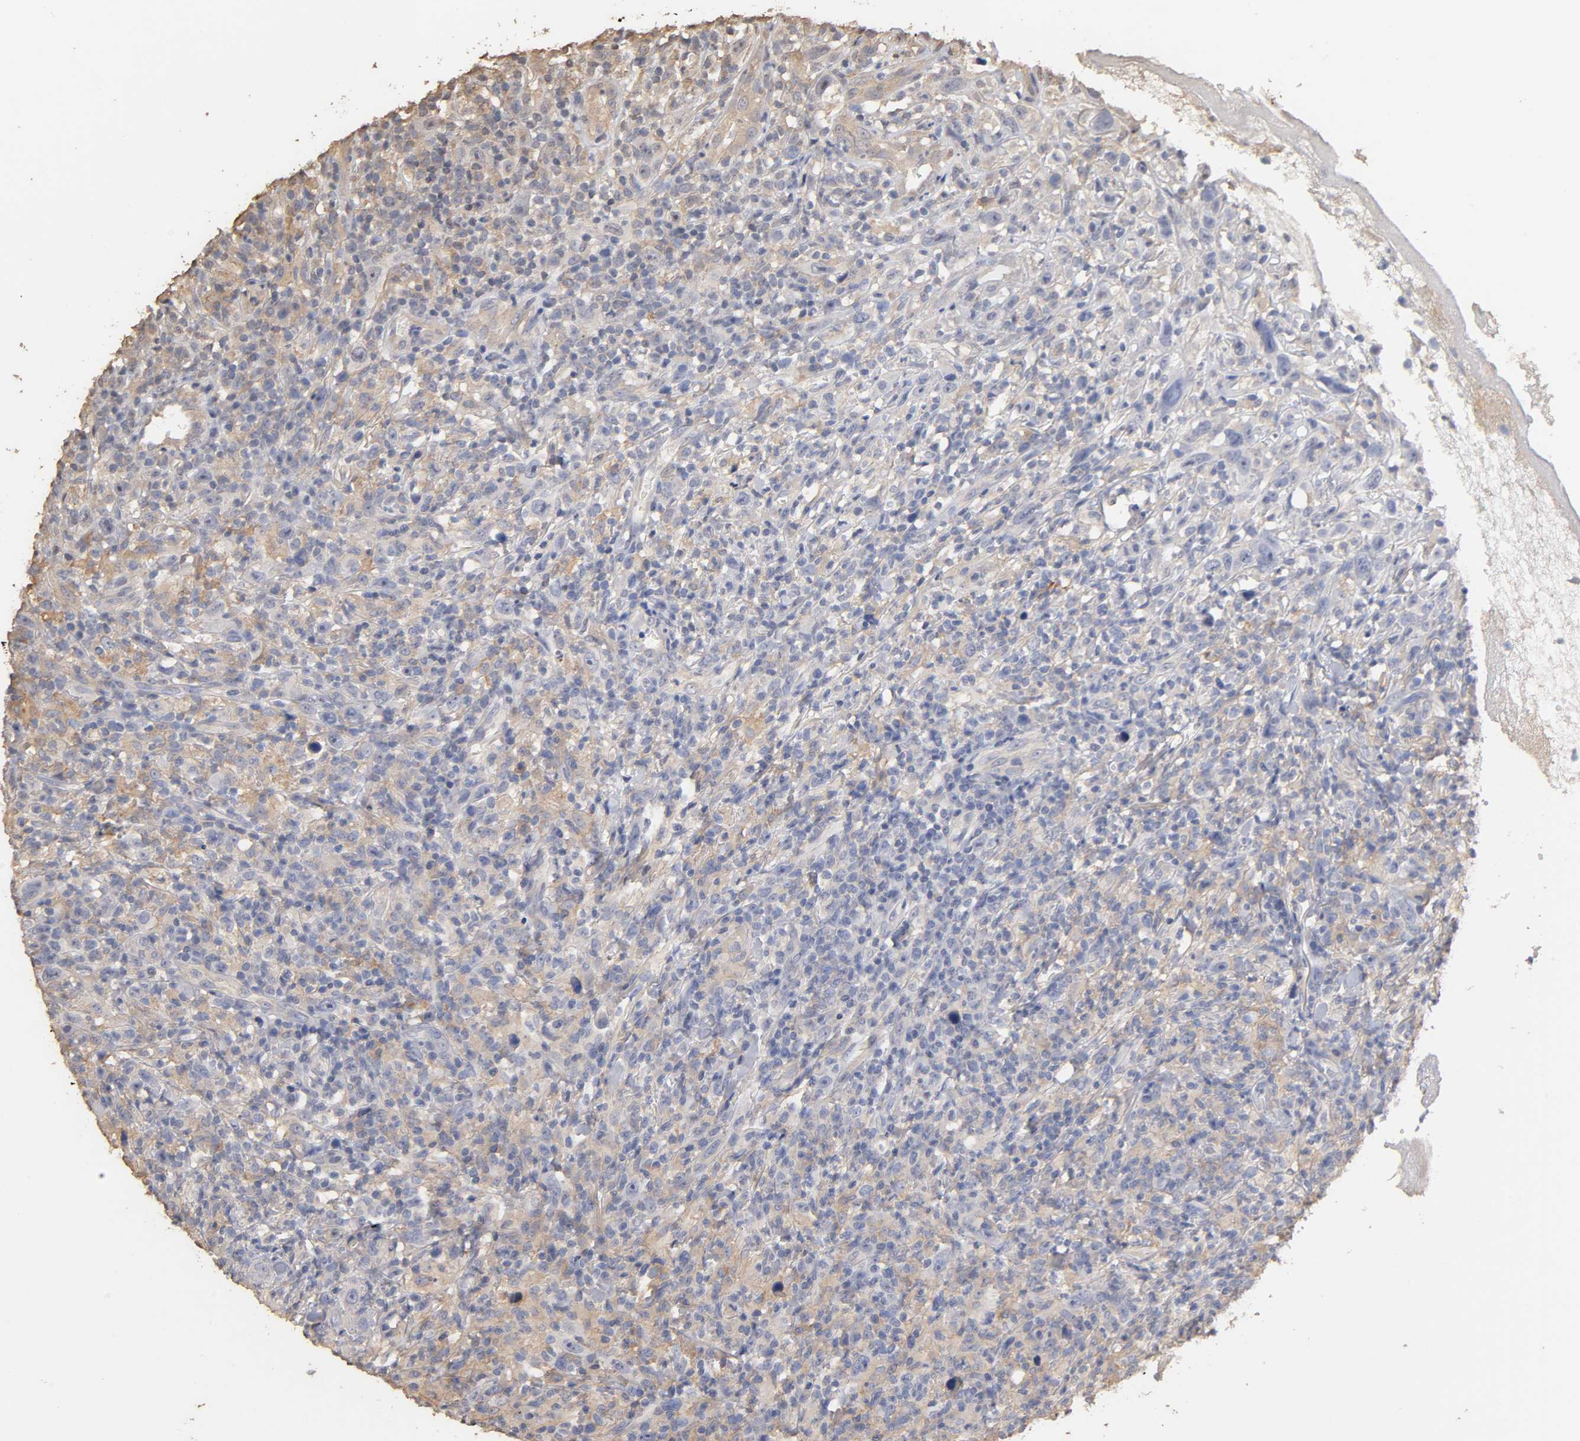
{"staining": {"intensity": "weak", "quantity": "<25%", "location": "cytoplasmic/membranous"}, "tissue": "thyroid cancer", "cell_type": "Tumor cells", "image_type": "cancer", "snomed": [{"axis": "morphology", "description": "Carcinoma, NOS"}, {"axis": "topography", "description": "Thyroid gland"}], "caption": "The micrograph displays no staining of tumor cells in thyroid cancer (carcinoma).", "gene": "VSIG4", "patient": {"sex": "female", "age": 77}}